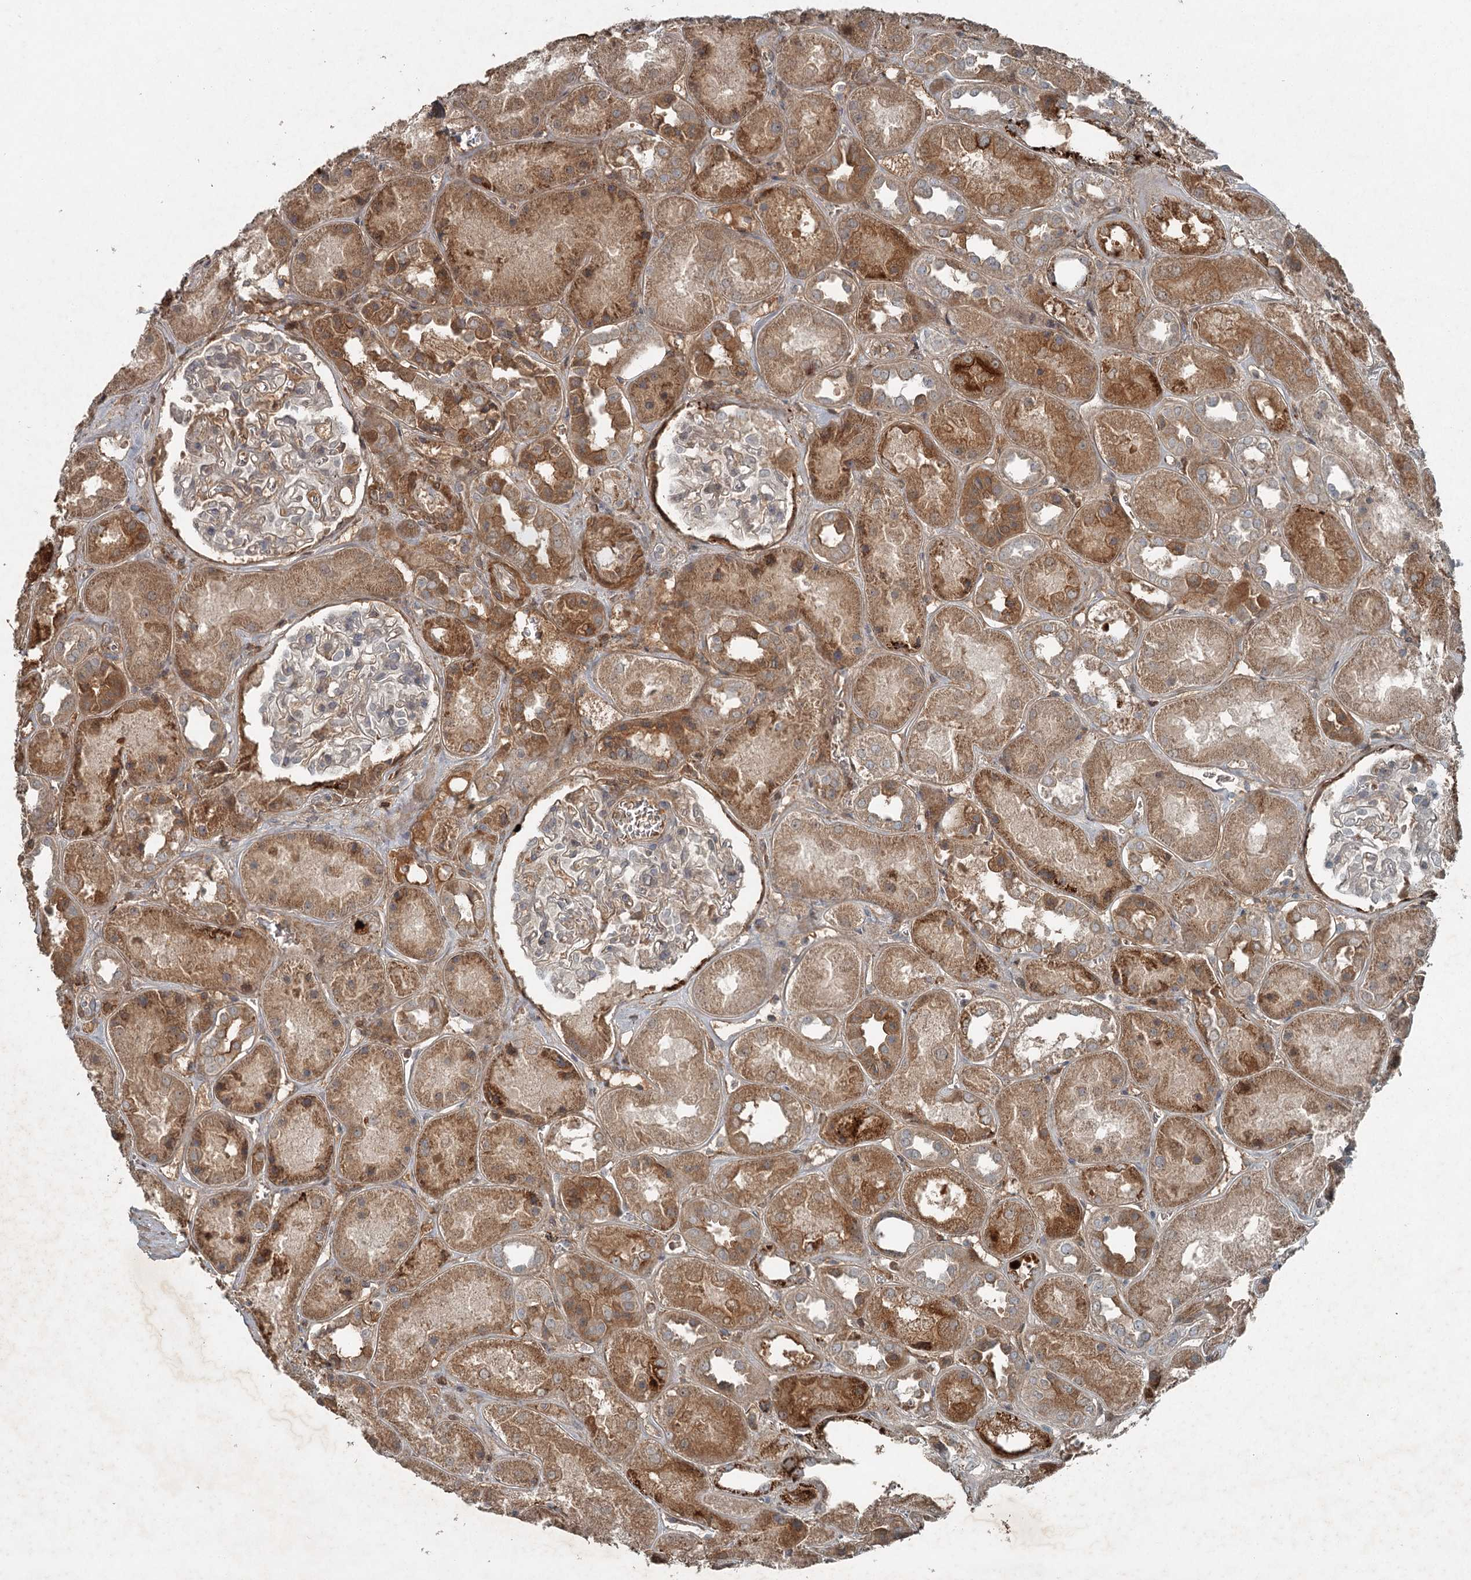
{"staining": {"intensity": "weak", "quantity": "25%-75%", "location": "cytoplasmic/membranous"}, "tissue": "kidney", "cell_type": "Cells in glomeruli", "image_type": "normal", "snomed": [{"axis": "morphology", "description": "Normal tissue, NOS"}, {"axis": "topography", "description": "Kidney"}], "caption": "Weak cytoplasmic/membranous expression for a protein is present in approximately 25%-75% of cells in glomeruli of unremarkable kidney using immunohistochemistry (IHC).", "gene": "SLC39A8", "patient": {"sex": "male", "age": 70}}